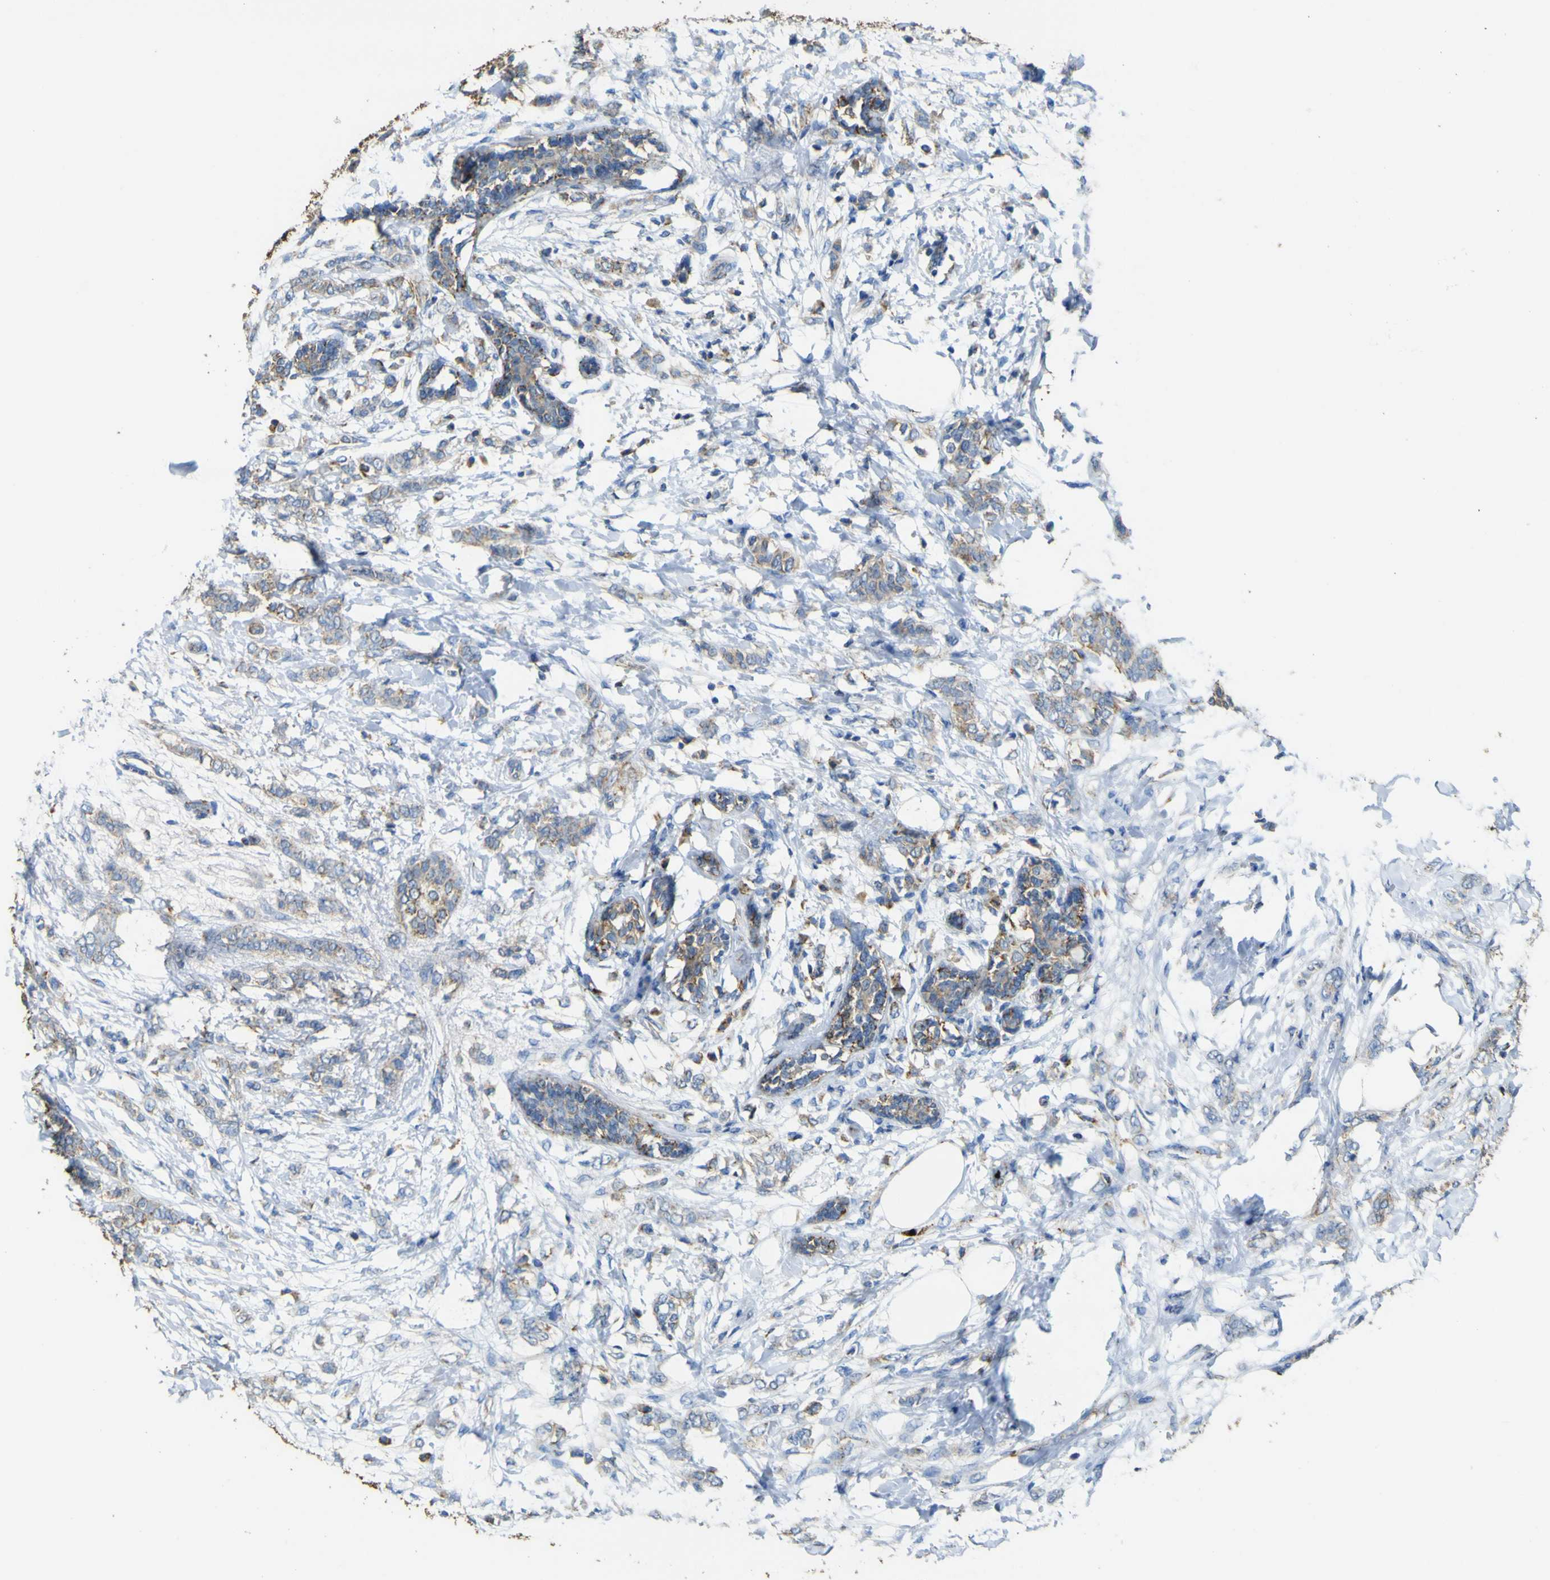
{"staining": {"intensity": "moderate", "quantity": "25%-75%", "location": "cytoplasmic/membranous"}, "tissue": "breast cancer", "cell_type": "Tumor cells", "image_type": "cancer", "snomed": [{"axis": "morphology", "description": "Lobular carcinoma, in situ"}, {"axis": "morphology", "description": "Lobular carcinoma"}, {"axis": "topography", "description": "Breast"}], "caption": "Human breast cancer stained with a brown dye reveals moderate cytoplasmic/membranous positive expression in about 25%-75% of tumor cells.", "gene": "ACSL3", "patient": {"sex": "female", "age": 41}}